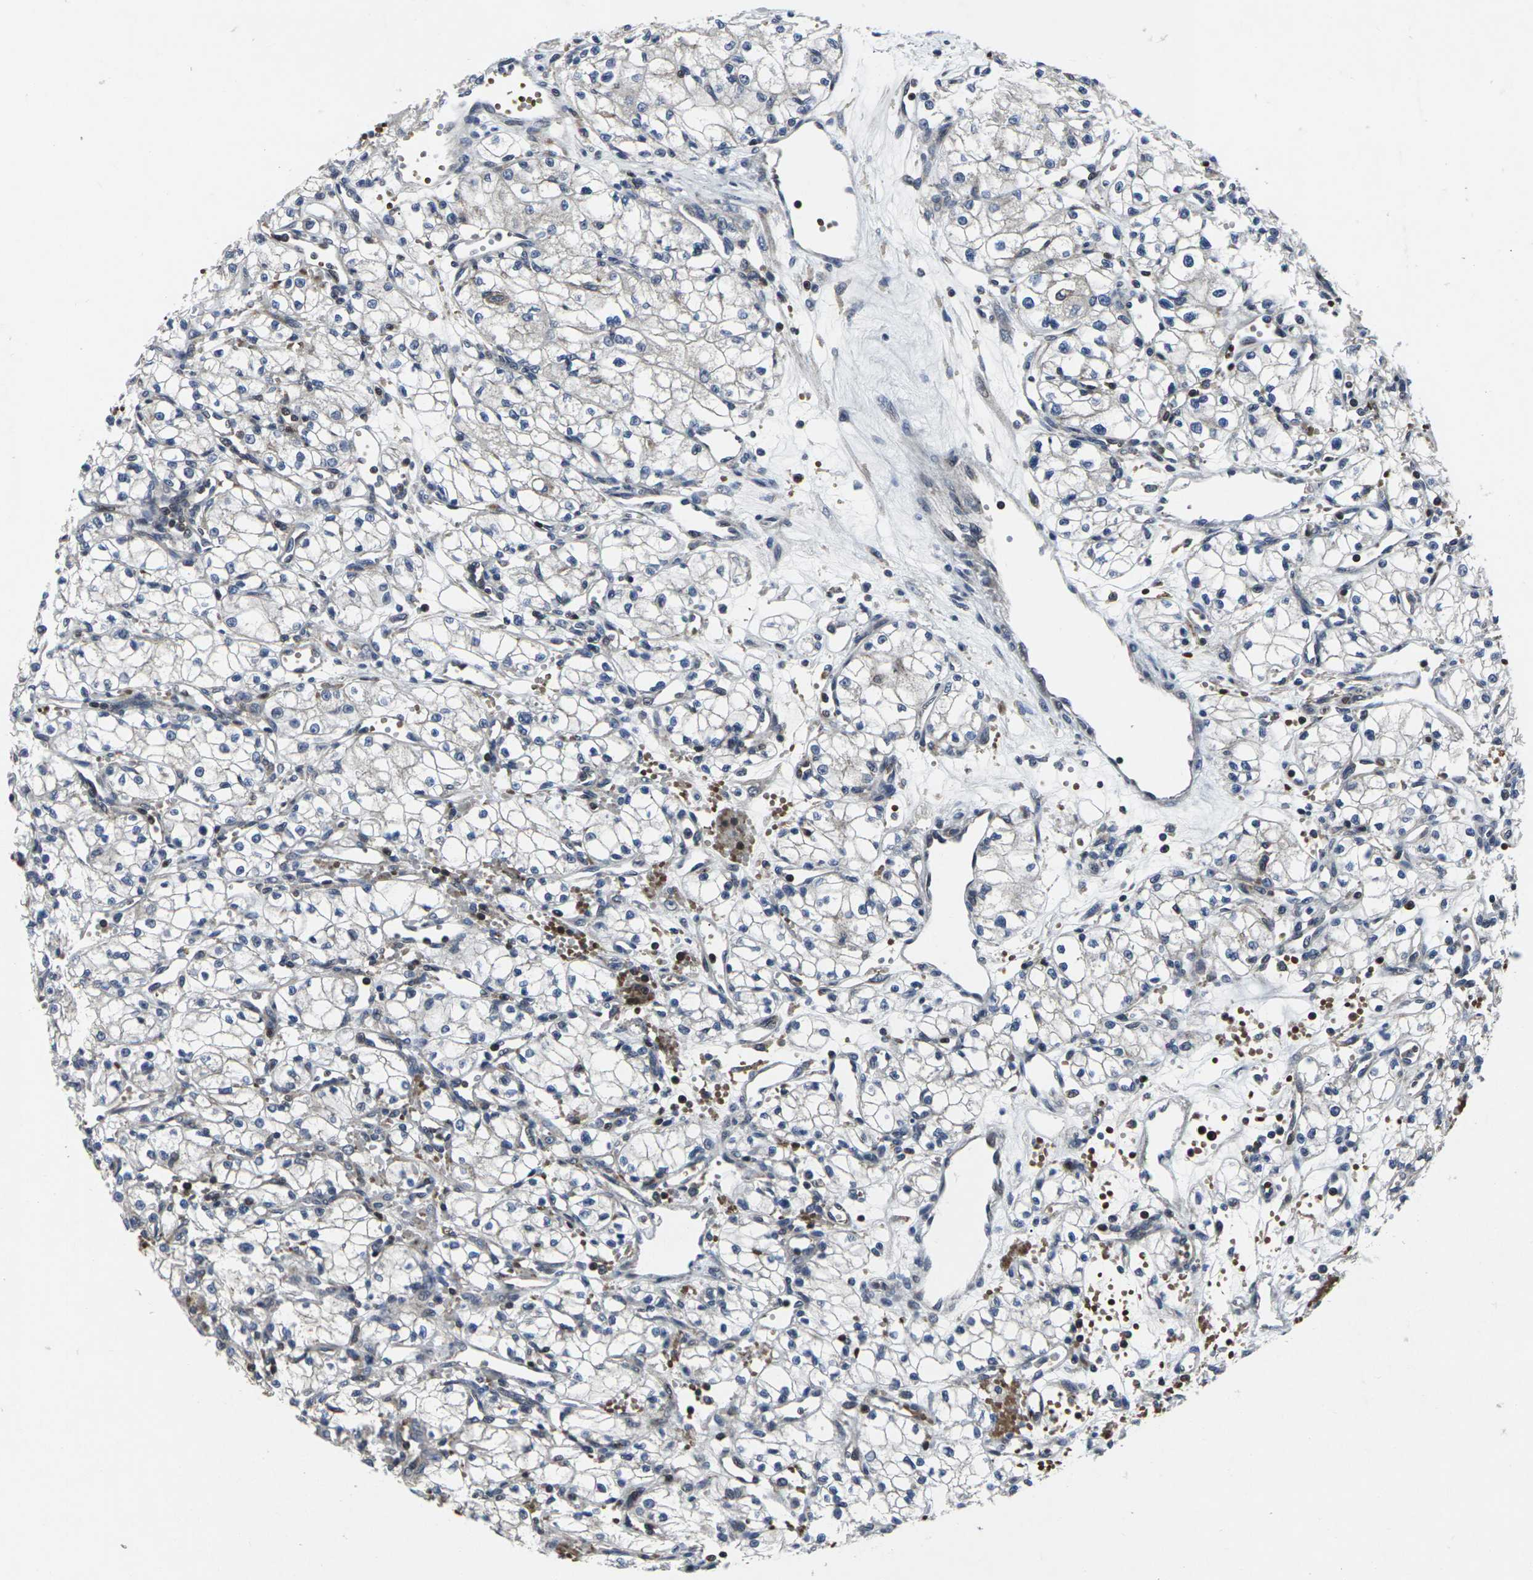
{"staining": {"intensity": "negative", "quantity": "none", "location": "none"}, "tissue": "renal cancer", "cell_type": "Tumor cells", "image_type": "cancer", "snomed": [{"axis": "morphology", "description": "Normal tissue, NOS"}, {"axis": "morphology", "description": "Adenocarcinoma, NOS"}, {"axis": "topography", "description": "Kidney"}], "caption": "IHC image of human renal cancer stained for a protein (brown), which reveals no positivity in tumor cells.", "gene": "STAT4", "patient": {"sex": "male", "age": 59}}